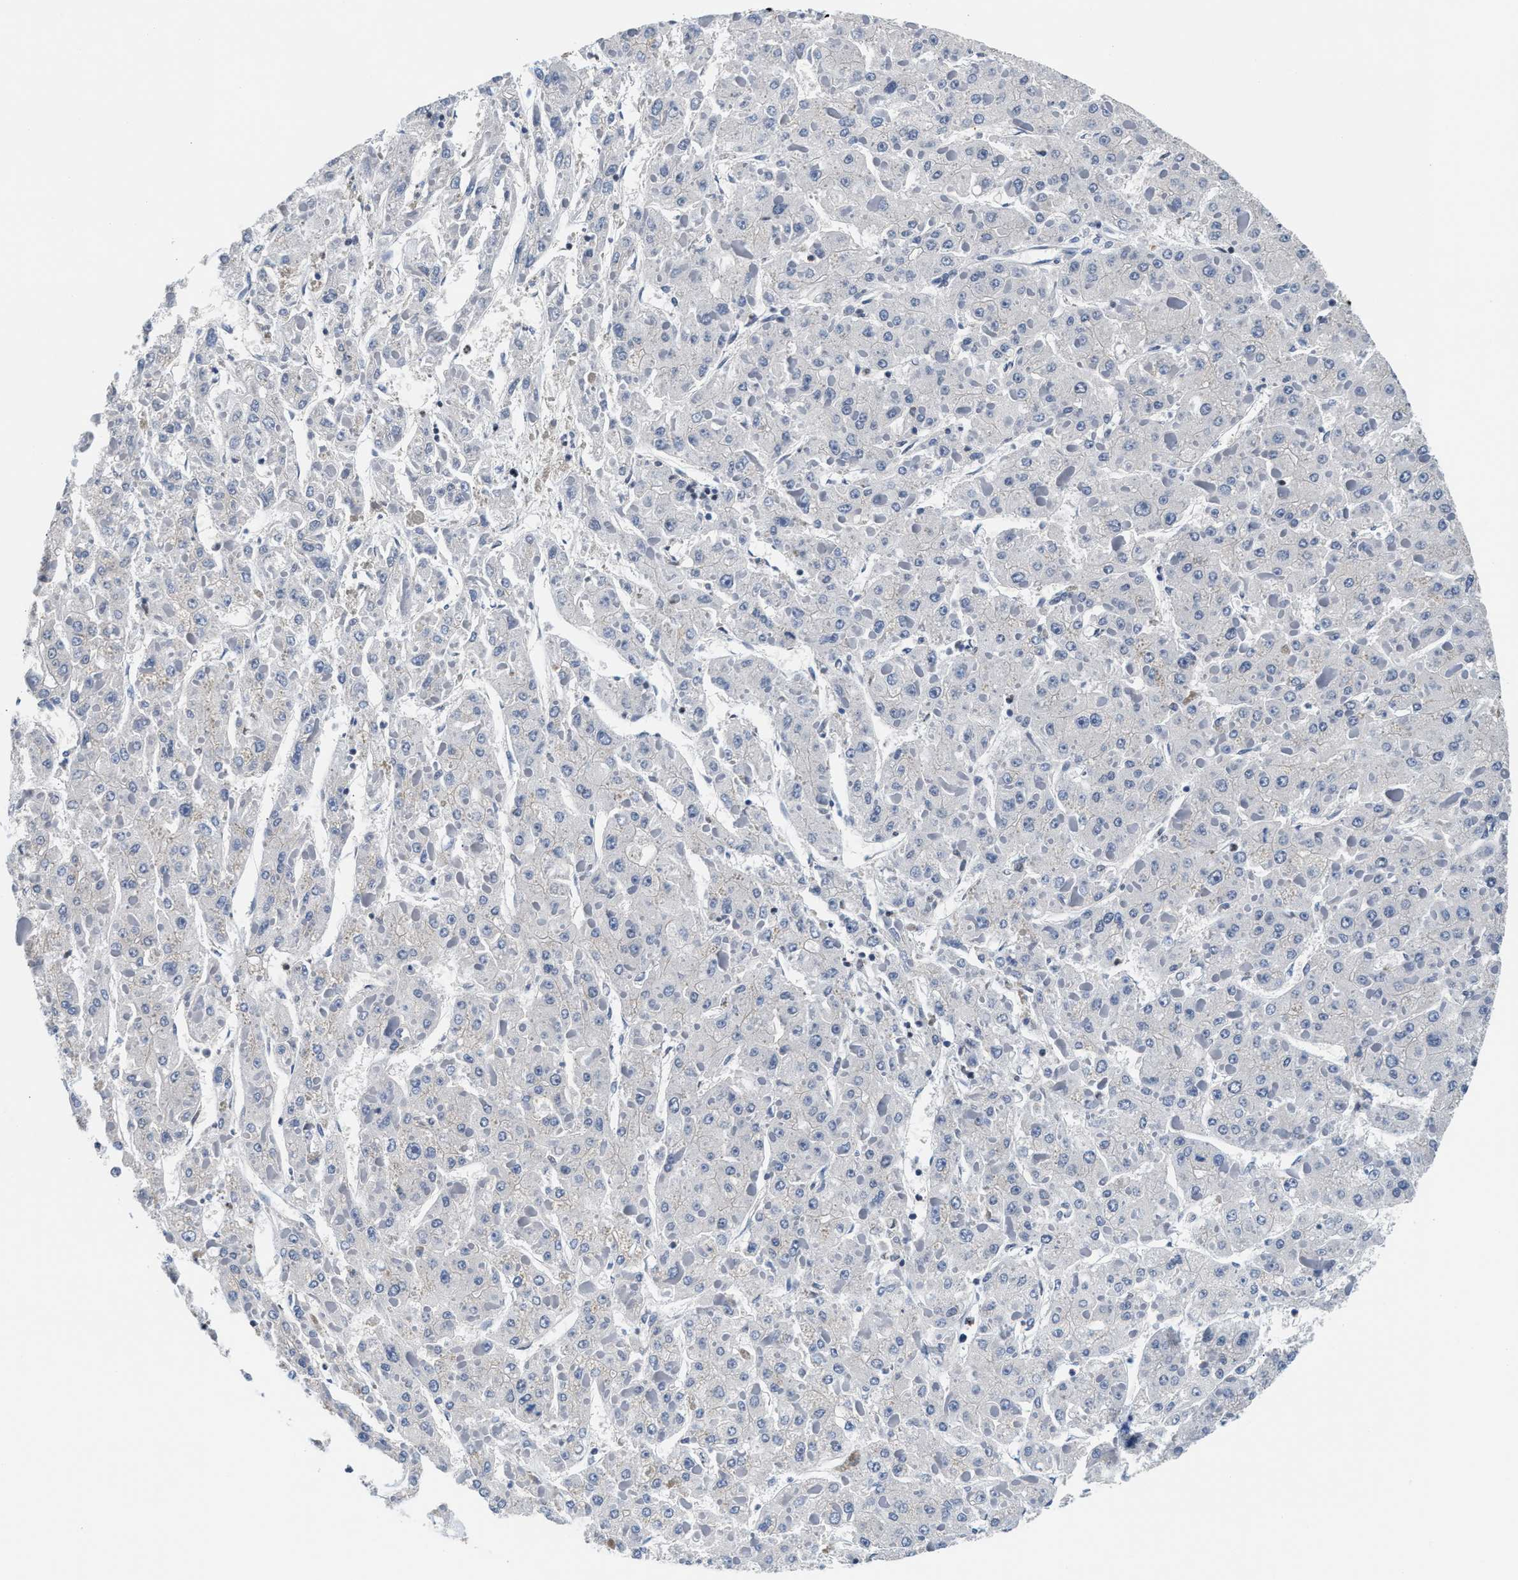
{"staining": {"intensity": "negative", "quantity": "none", "location": "none"}, "tissue": "liver cancer", "cell_type": "Tumor cells", "image_type": "cancer", "snomed": [{"axis": "morphology", "description": "Carcinoma, Hepatocellular, NOS"}, {"axis": "topography", "description": "Liver"}], "caption": "Liver cancer was stained to show a protein in brown. There is no significant expression in tumor cells.", "gene": "MYH3", "patient": {"sex": "female", "age": 73}}